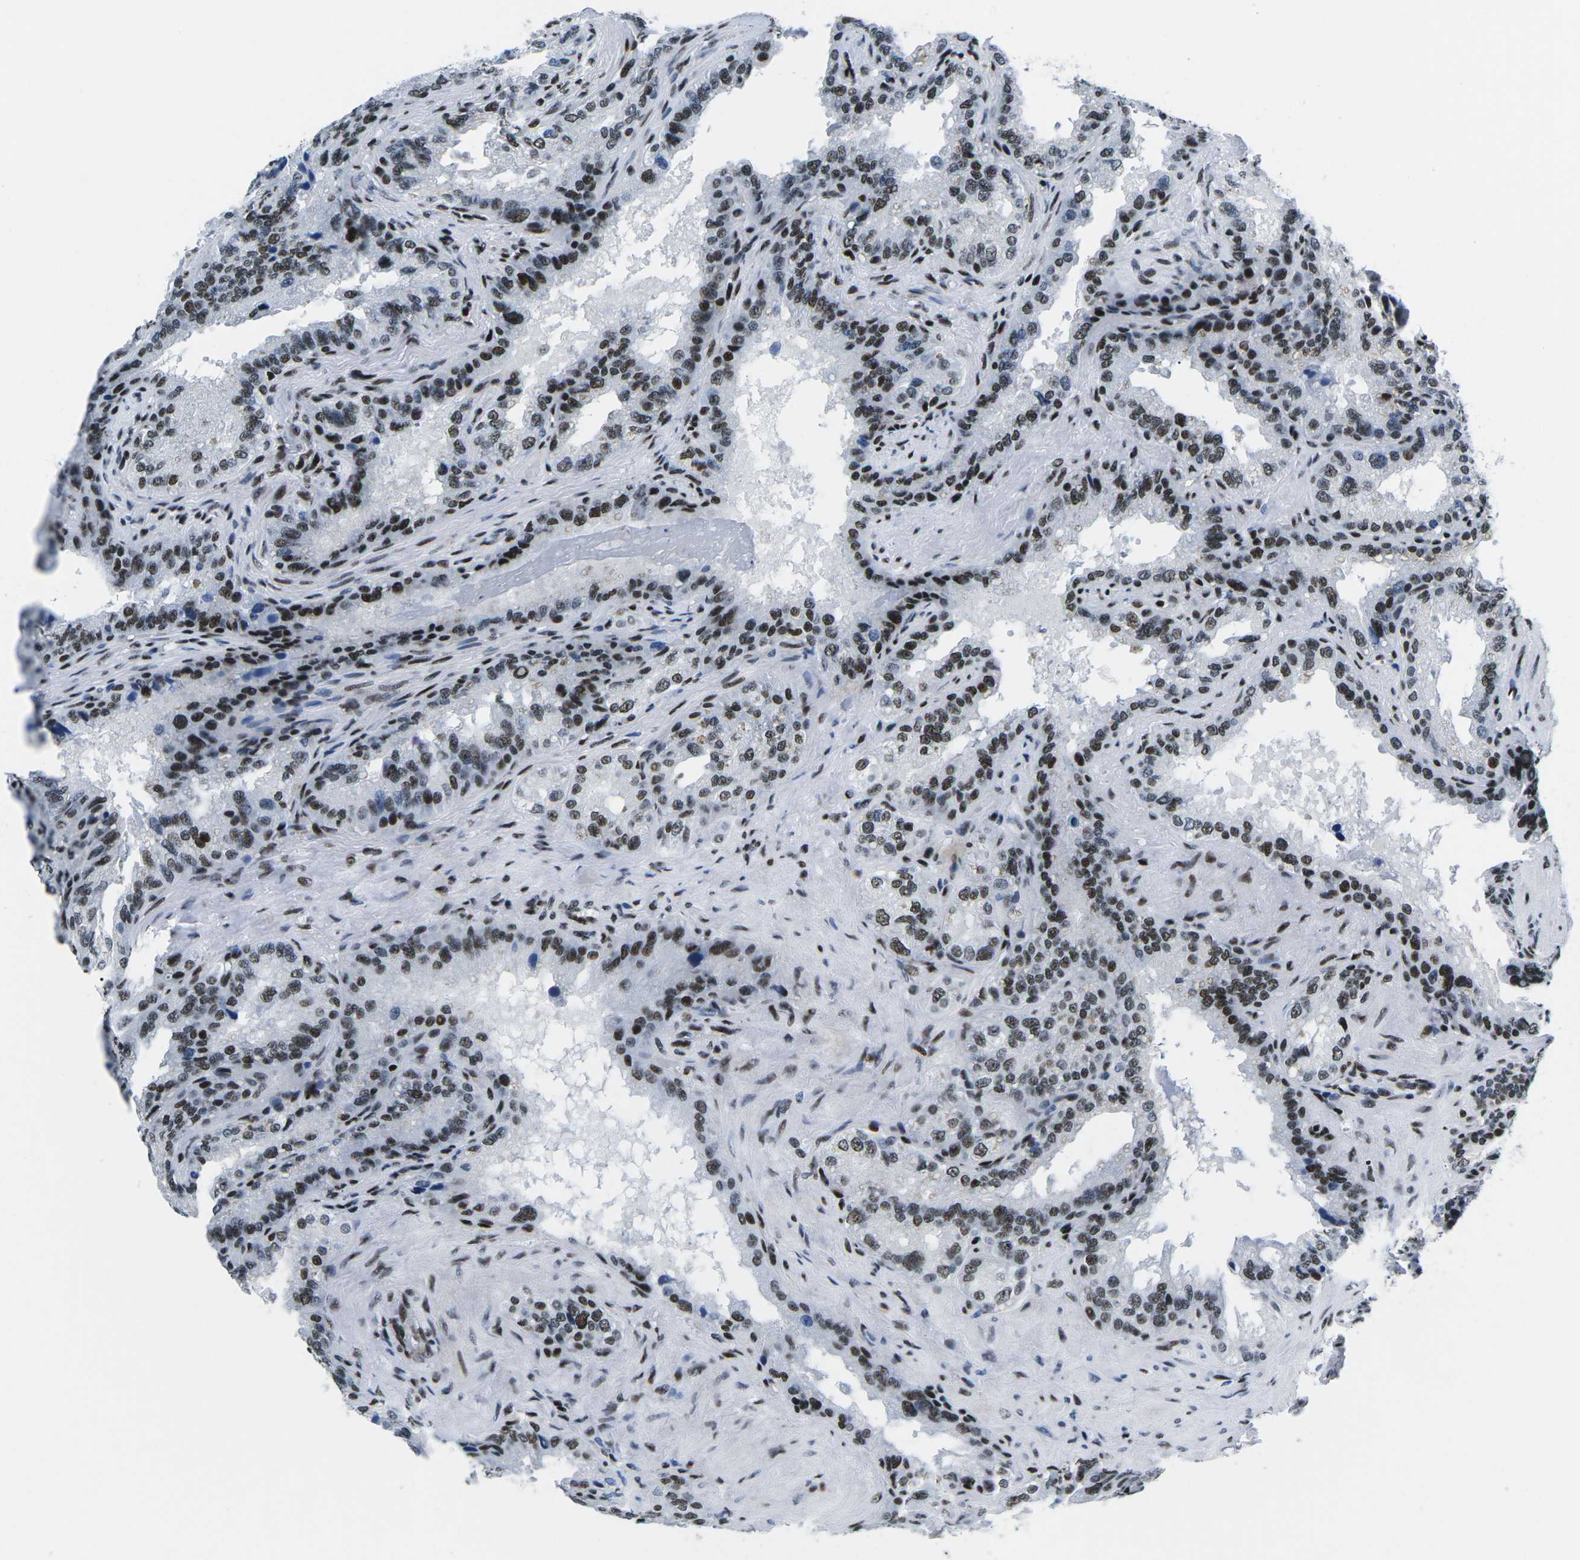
{"staining": {"intensity": "strong", "quantity": "25%-75%", "location": "nuclear"}, "tissue": "seminal vesicle", "cell_type": "Glandular cells", "image_type": "normal", "snomed": [{"axis": "morphology", "description": "Normal tissue, NOS"}, {"axis": "topography", "description": "Seminal veicle"}], "caption": "Seminal vesicle stained with DAB (3,3'-diaminobenzidine) immunohistochemistry (IHC) demonstrates high levels of strong nuclear expression in about 25%-75% of glandular cells.", "gene": "ATF1", "patient": {"sex": "male", "age": 68}}